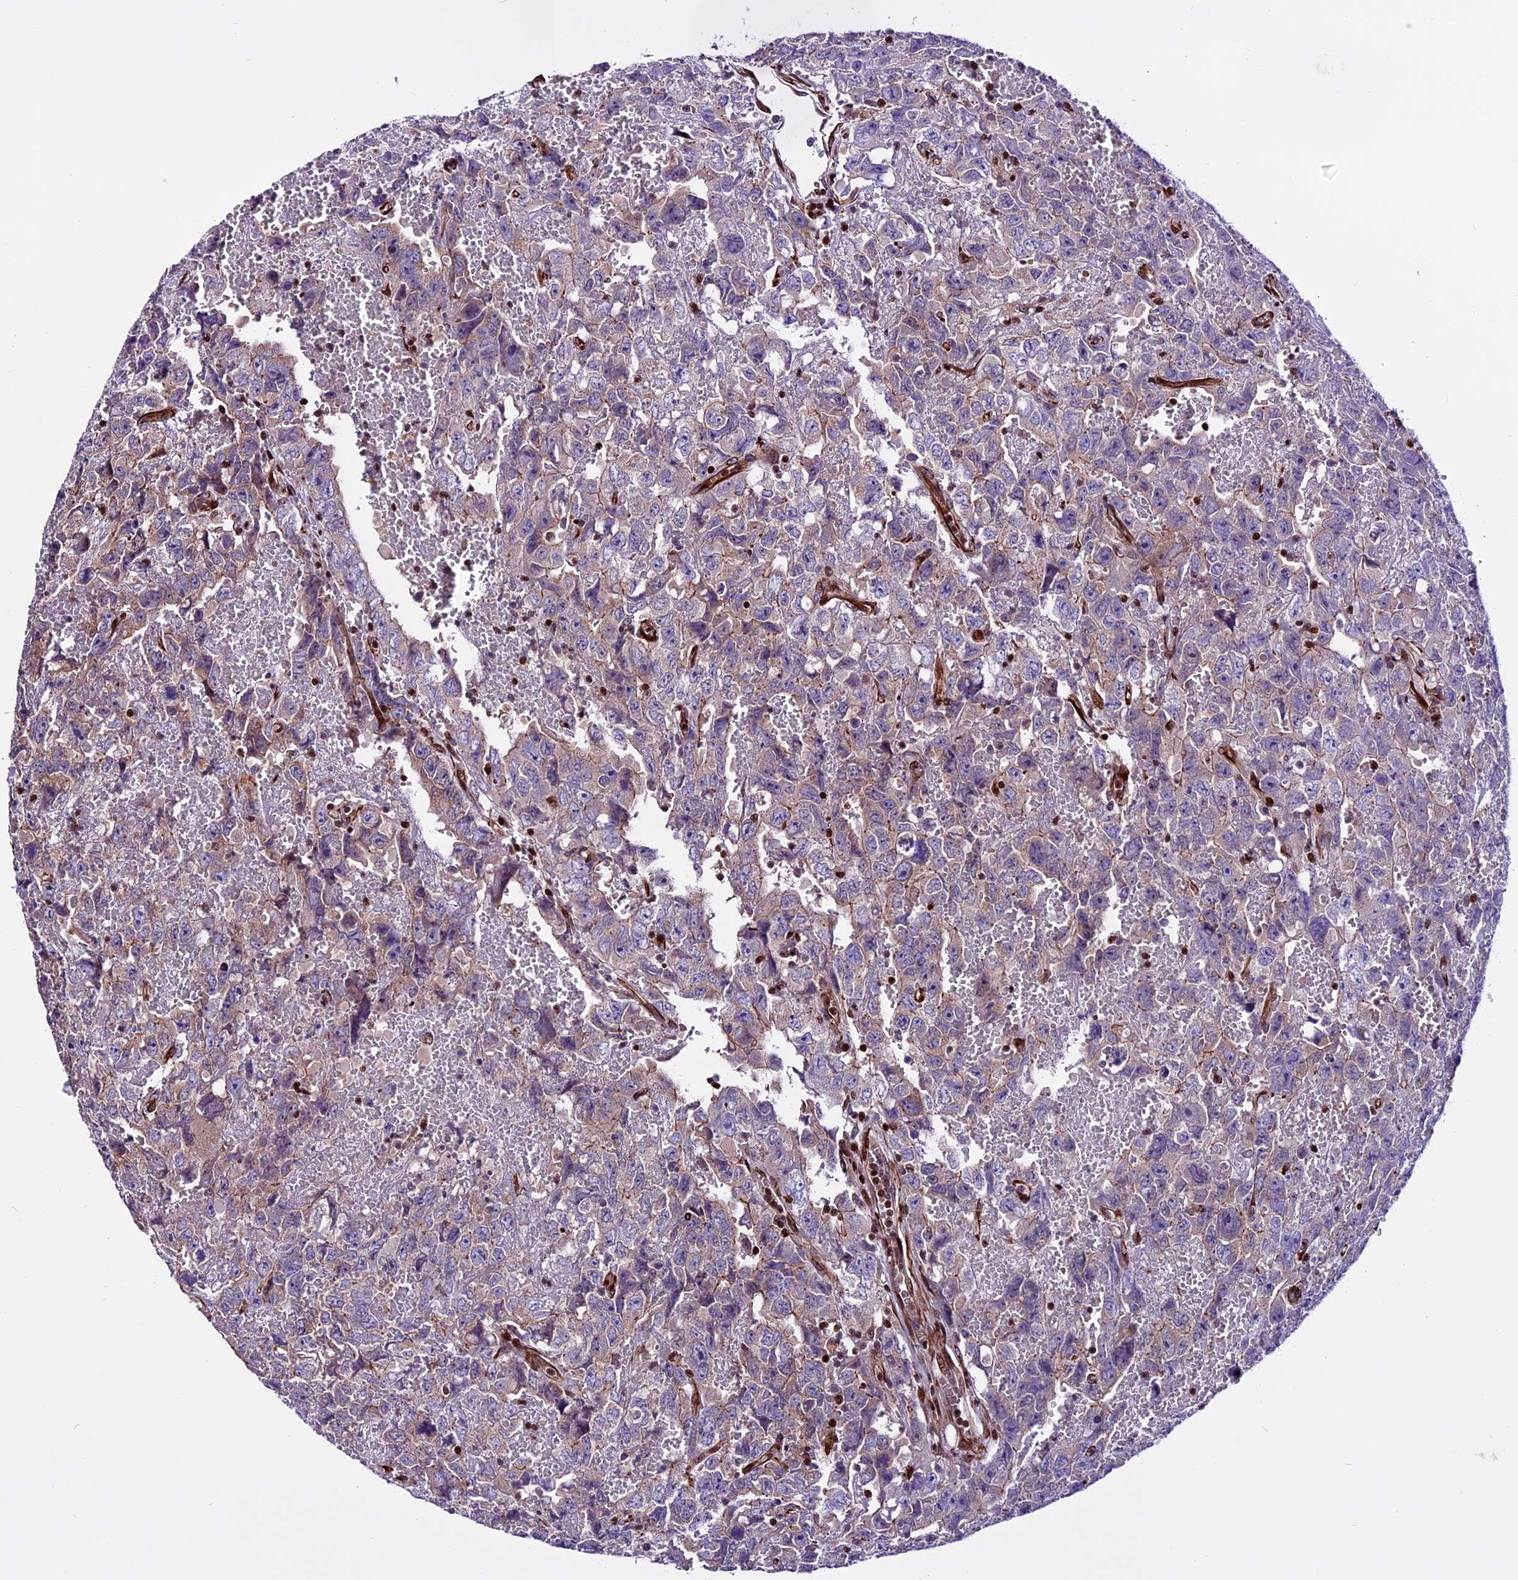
{"staining": {"intensity": "weak", "quantity": "<25%", "location": "cytoplasmic/membranous"}, "tissue": "testis cancer", "cell_type": "Tumor cells", "image_type": "cancer", "snomed": [{"axis": "morphology", "description": "Carcinoma, Embryonal, NOS"}, {"axis": "topography", "description": "Testis"}], "caption": "Immunohistochemical staining of human embryonal carcinoma (testis) exhibits no significant positivity in tumor cells. Nuclei are stained in blue.", "gene": "RINL", "patient": {"sex": "male", "age": 45}}